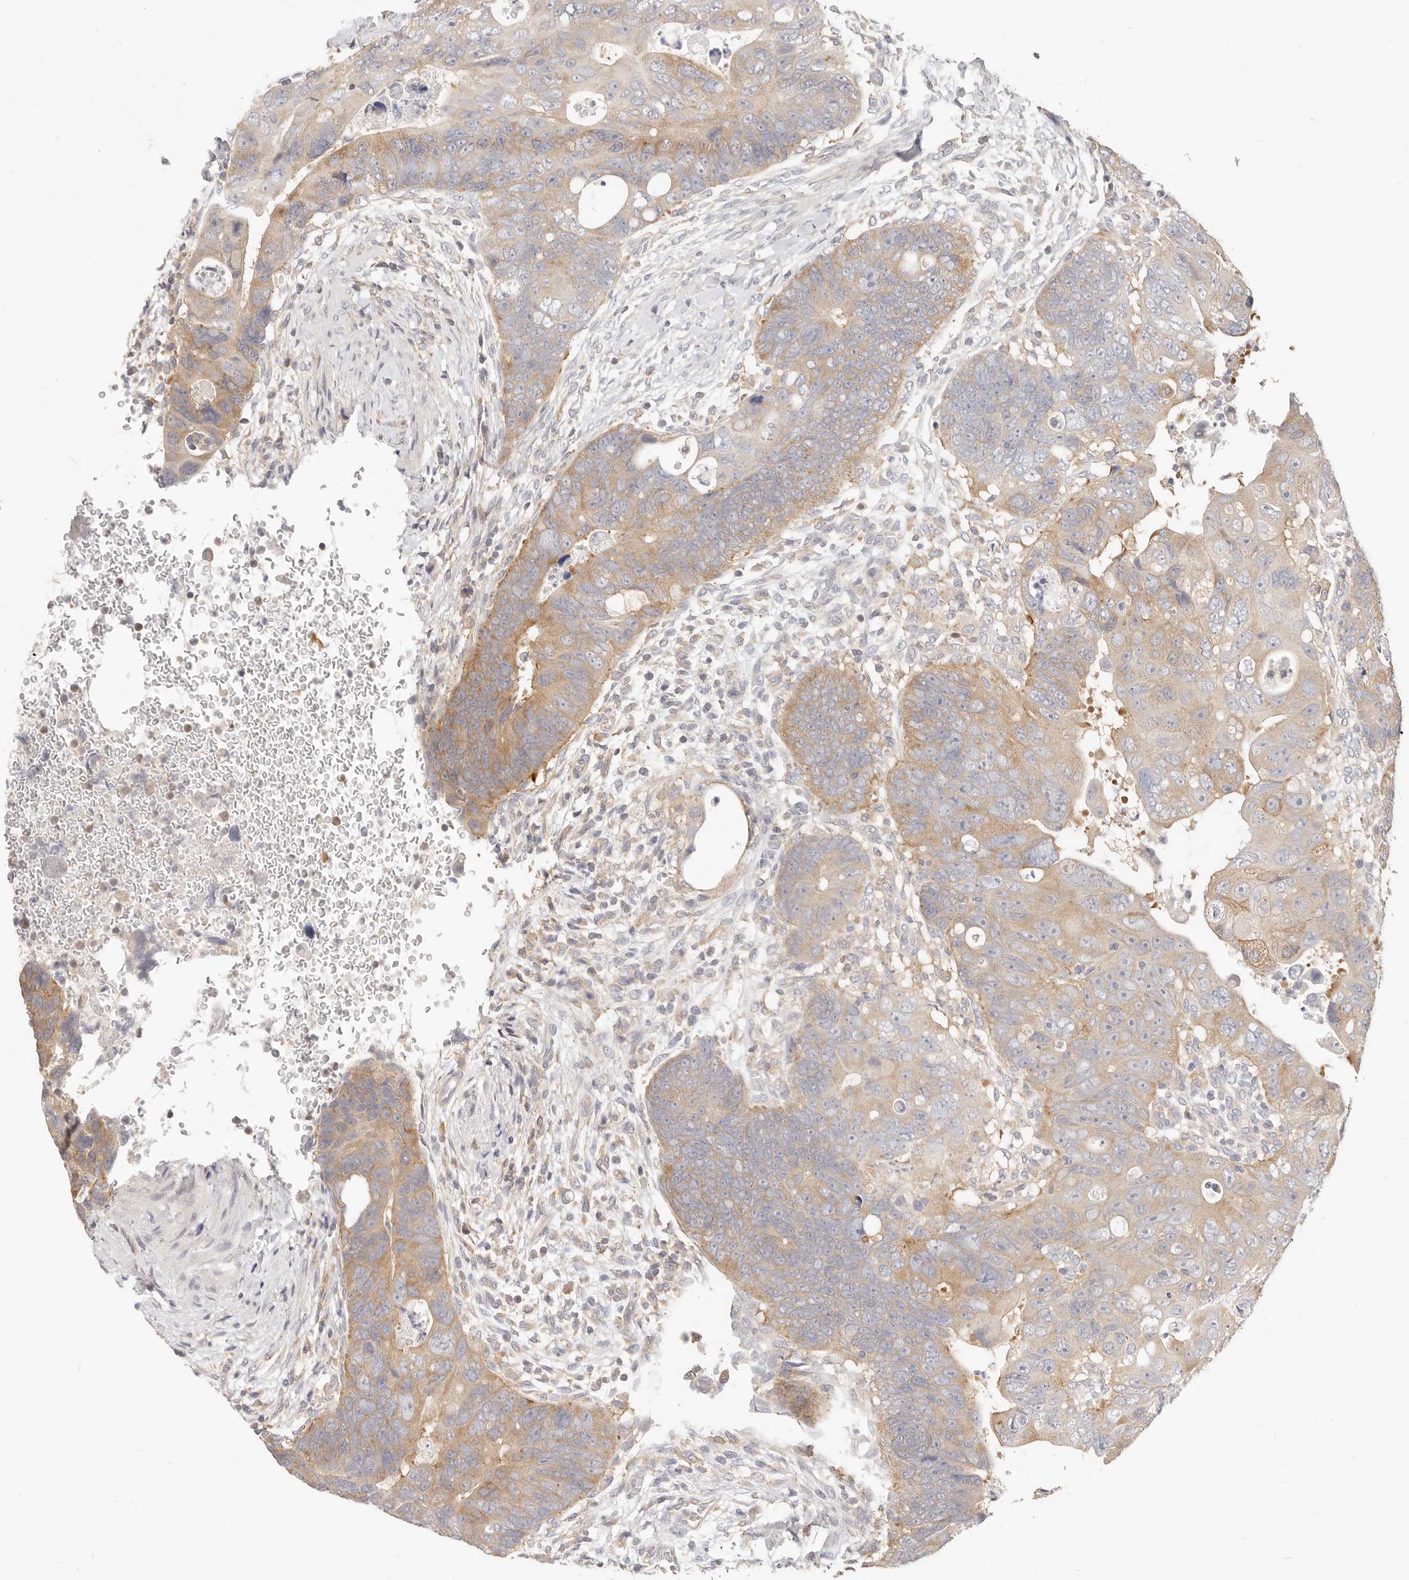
{"staining": {"intensity": "moderate", "quantity": "25%-75%", "location": "cytoplasmic/membranous"}, "tissue": "colorectal cancer", "cell_type": "Tumor cells", "image_type": "cancer", "snomed": [{"axis": "morphology", "description": "Adenocarcinoma, NOS"}, {"axis": "topography", "description": "Rectum"}], "caption": "DAB immunohistochemical staining of colorectal cancer demonstrates moderate cytoplasmic/membranous protein positivity in approximately 25%-75% of tumor cells.", "gene": "DTNBP1", "patient": {"sex": "male", "age": 59}}